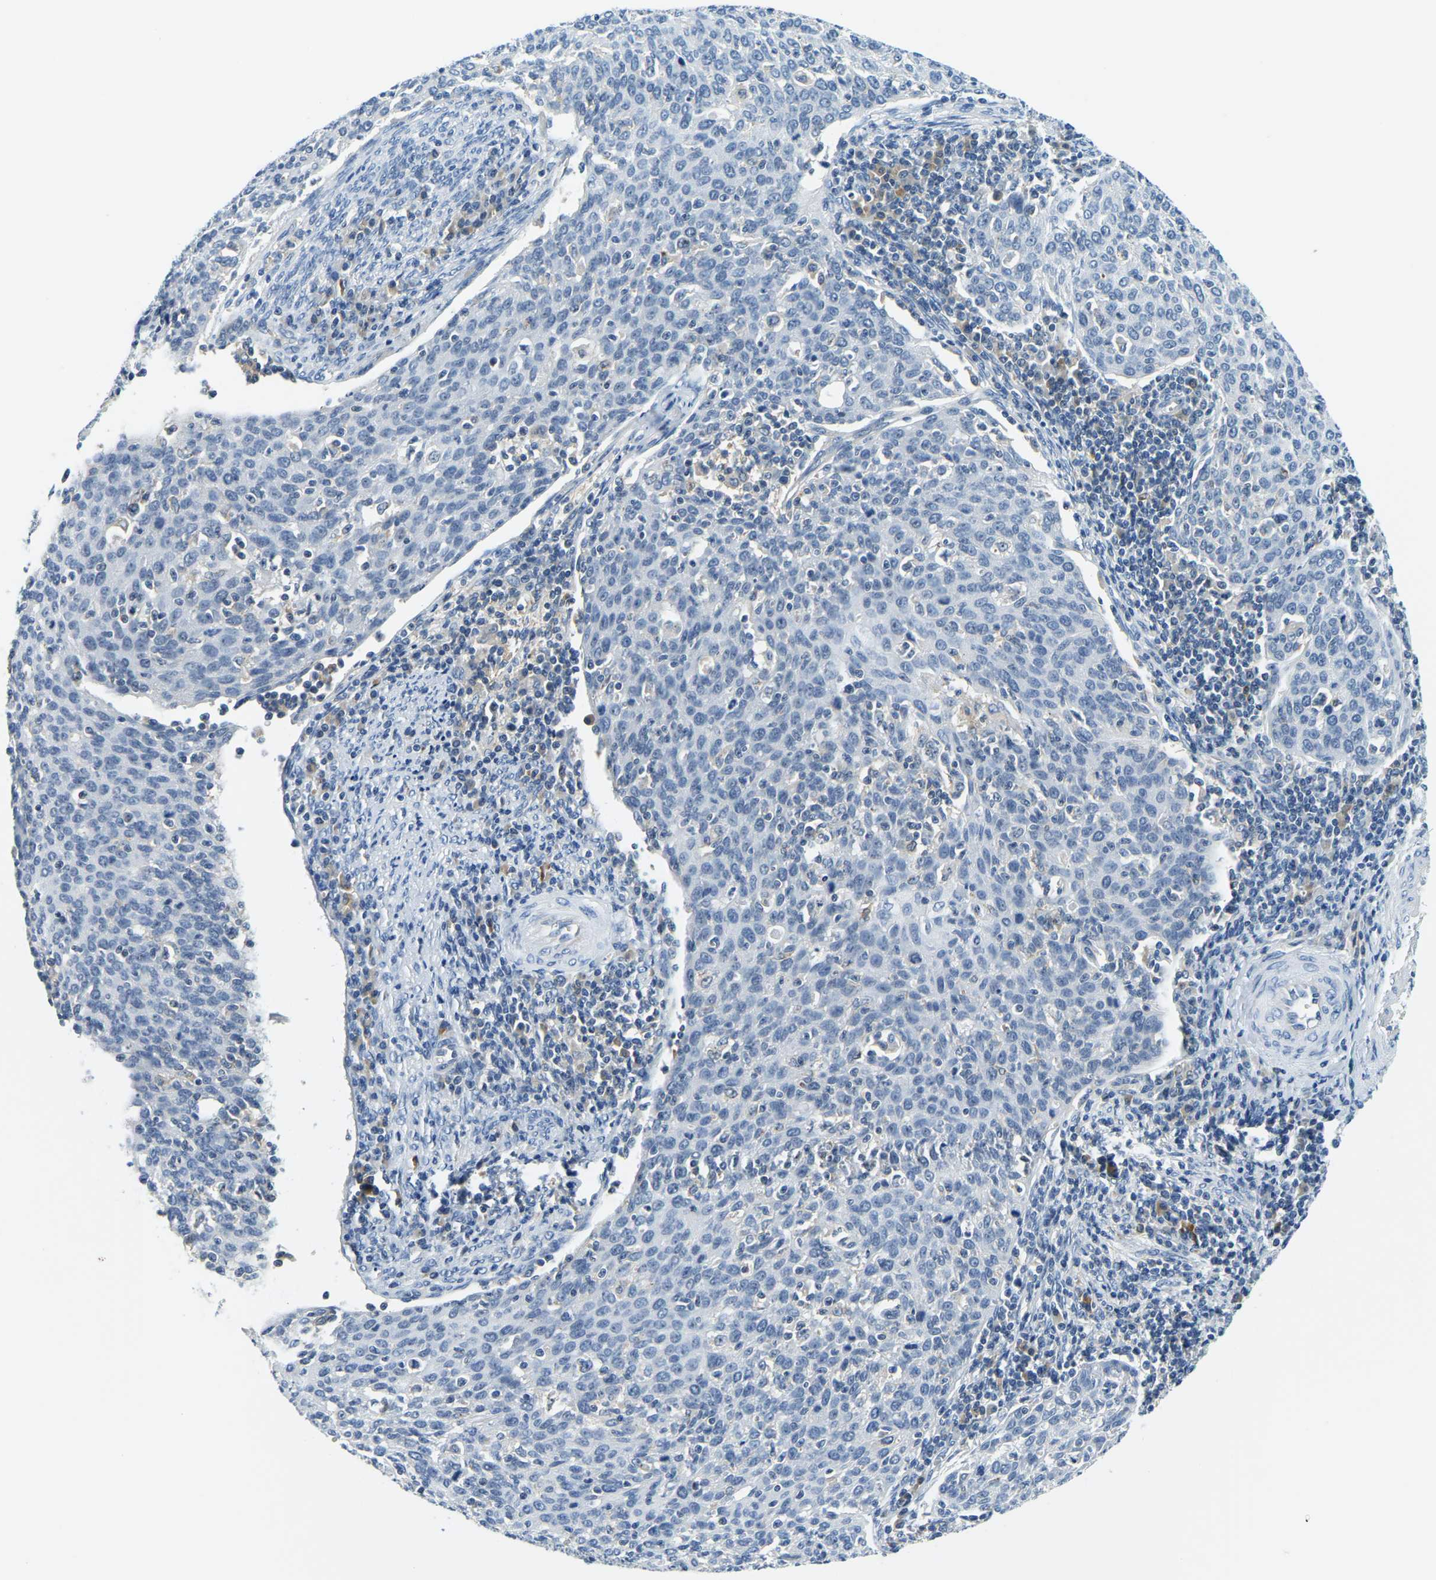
{"staining": {"intensity": "negative", "quantity": "none", "location": "none"}, "tissue": "cervical cancer", "cell_type": "Tumor cells", "image_type": "cancer", "snomed": [{"axis": "morphology", "description": "Squamous cell carcinoma, NOS"}, {"axis": "topography", "description": "Cervix"}], "caption": "Immunohistochemistry (IHC) micrograph of human cervical cancer (squamous cell carcinoma) stained for a protein (brown), which shows no expression in tumor cells.", "gene": "RRP1", "patient": {"sex": "female", "age": 38}}